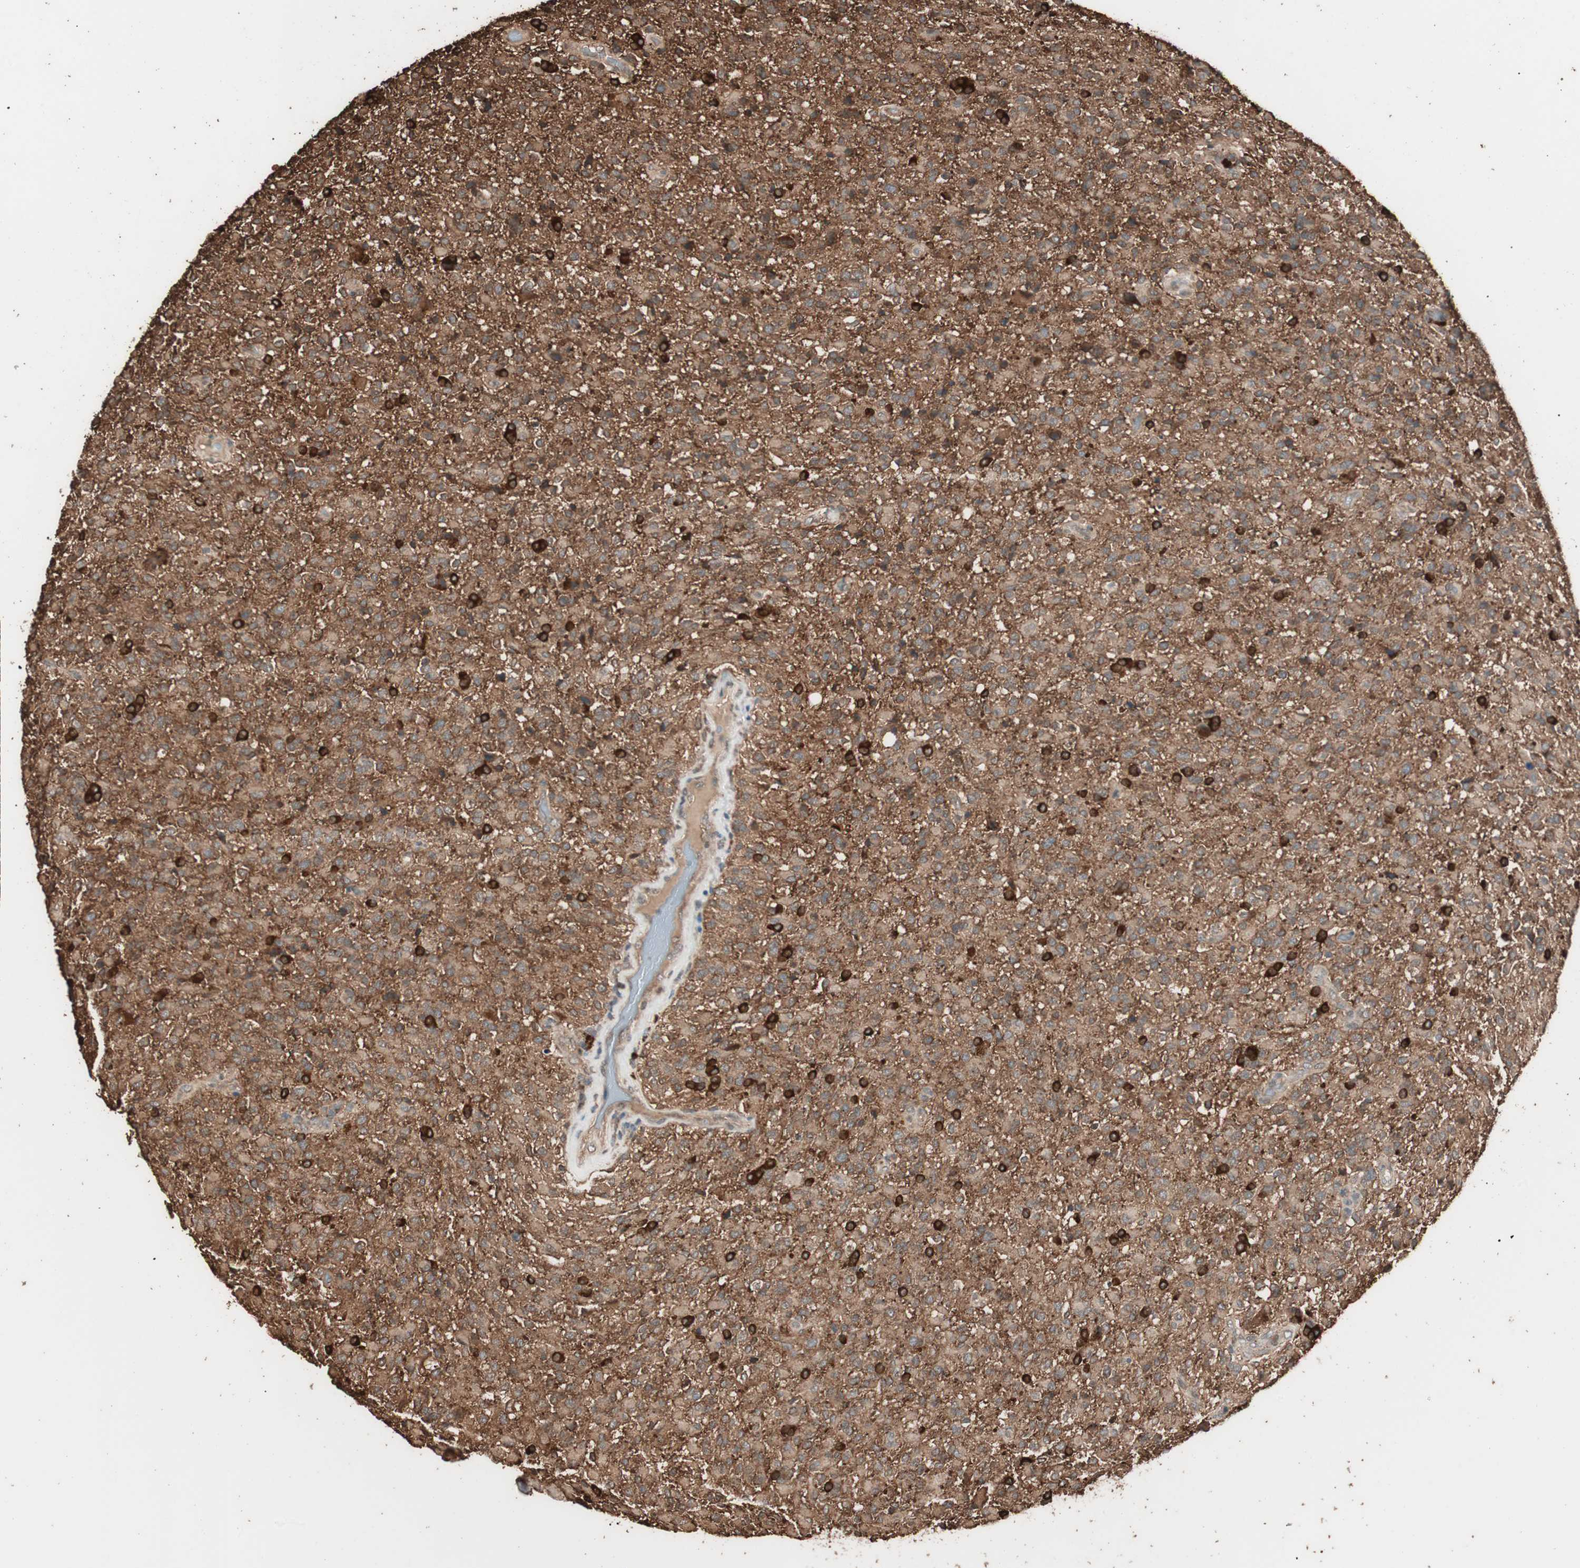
{"staining": {"intensity": "strong", "quantity": "25%-75%", "location": "cytoplasmic/membranous"}, "tissue": "glioma", "cell_type": "Tumor cells", "image_type": "cancer", "snomed": [{"axis": "morphology", "description": "Glioma, malignant, High grade"}, {"axis": "topography", "description": "Brain"}], "caption": "Human malignant glioma (high-grade) stained for a protein (brown) reveals strong cytoplasmic/membranous positive positivity in approximately 25%-75% of tumor cells.", "gene": "CCN4", "patient": {"sex": "male", "age": 71}}